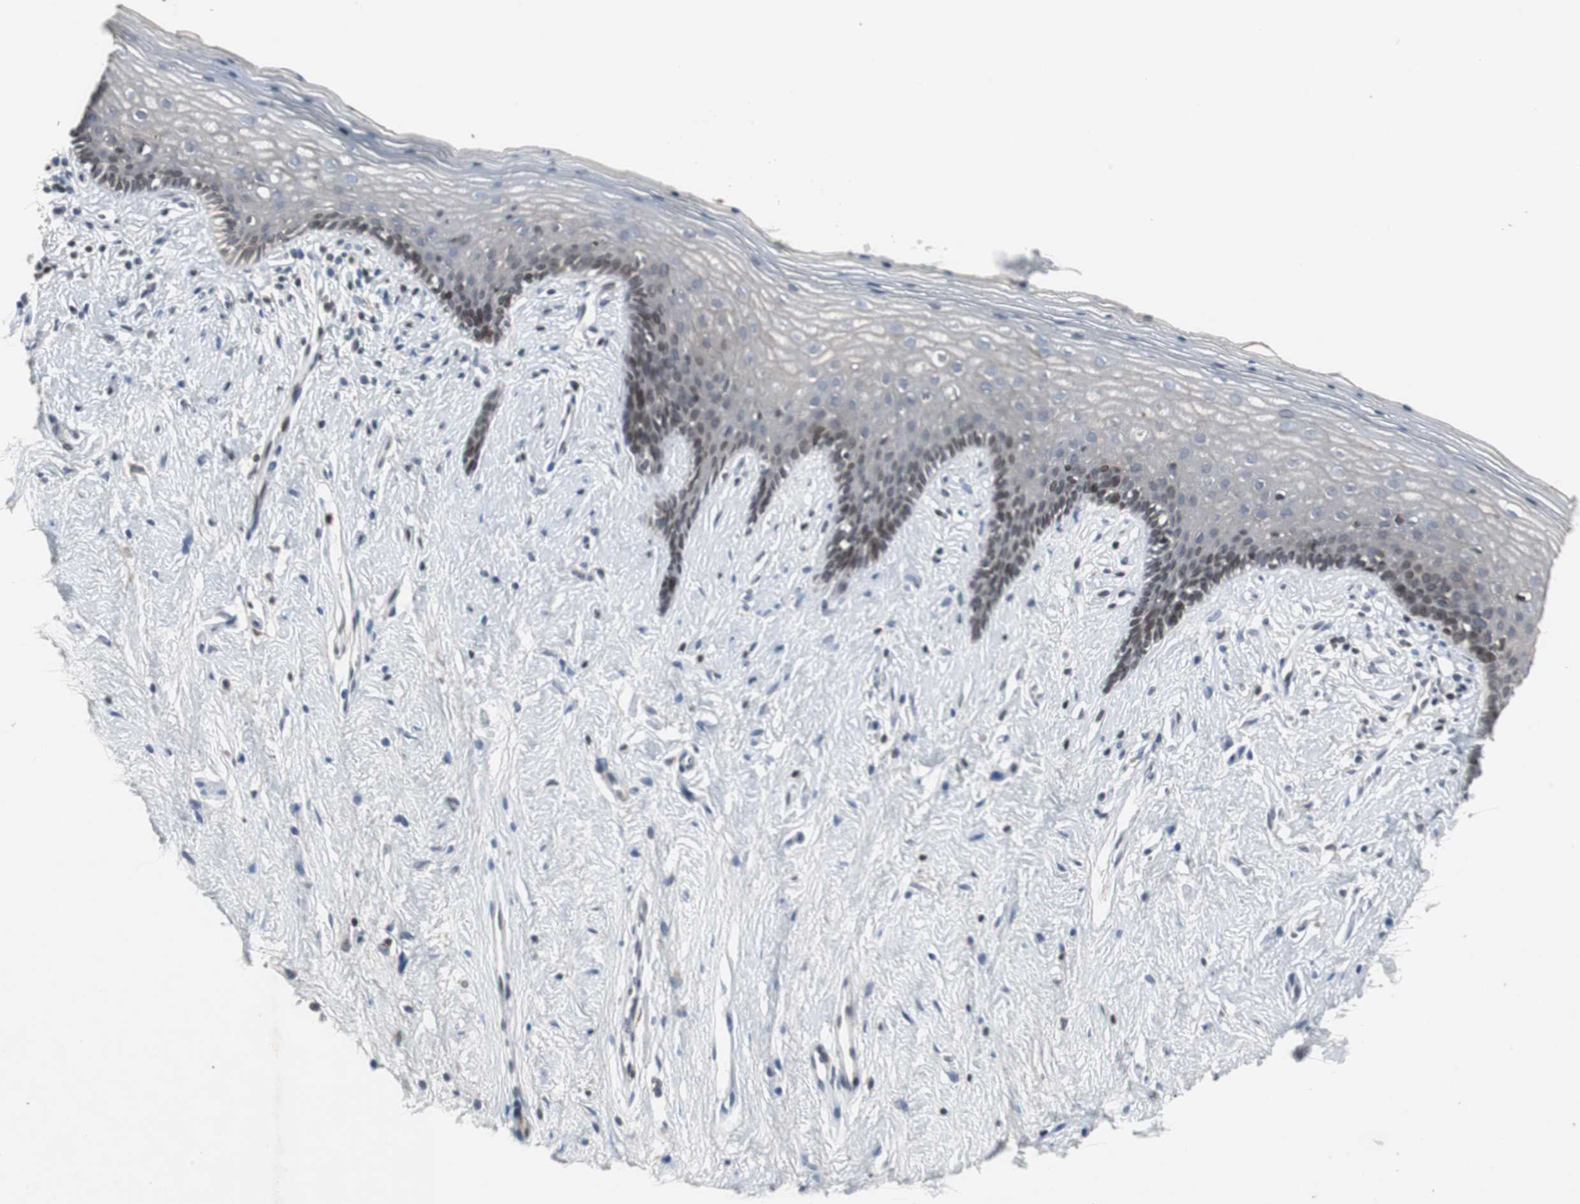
{"staining": {"intensity": "moderate", "quantity": "<25%", "location": "nuclear"}, "tissue": "vagina", "cell_type": "Squamous epithelial cells", "image_type": "normal", "snomed": [{"axis": "morphology", "description": "Normal tissue, NOS"}, {"axis": "topography", "description": "Vagina"}], "caption": "This is an image of IHC staining of unremarkable vagina, which shows moderate expression in the nuclear of squamous epithelial cells.", "gene": "ZNF396", "patient": {"sex": "female", "age": 44}}